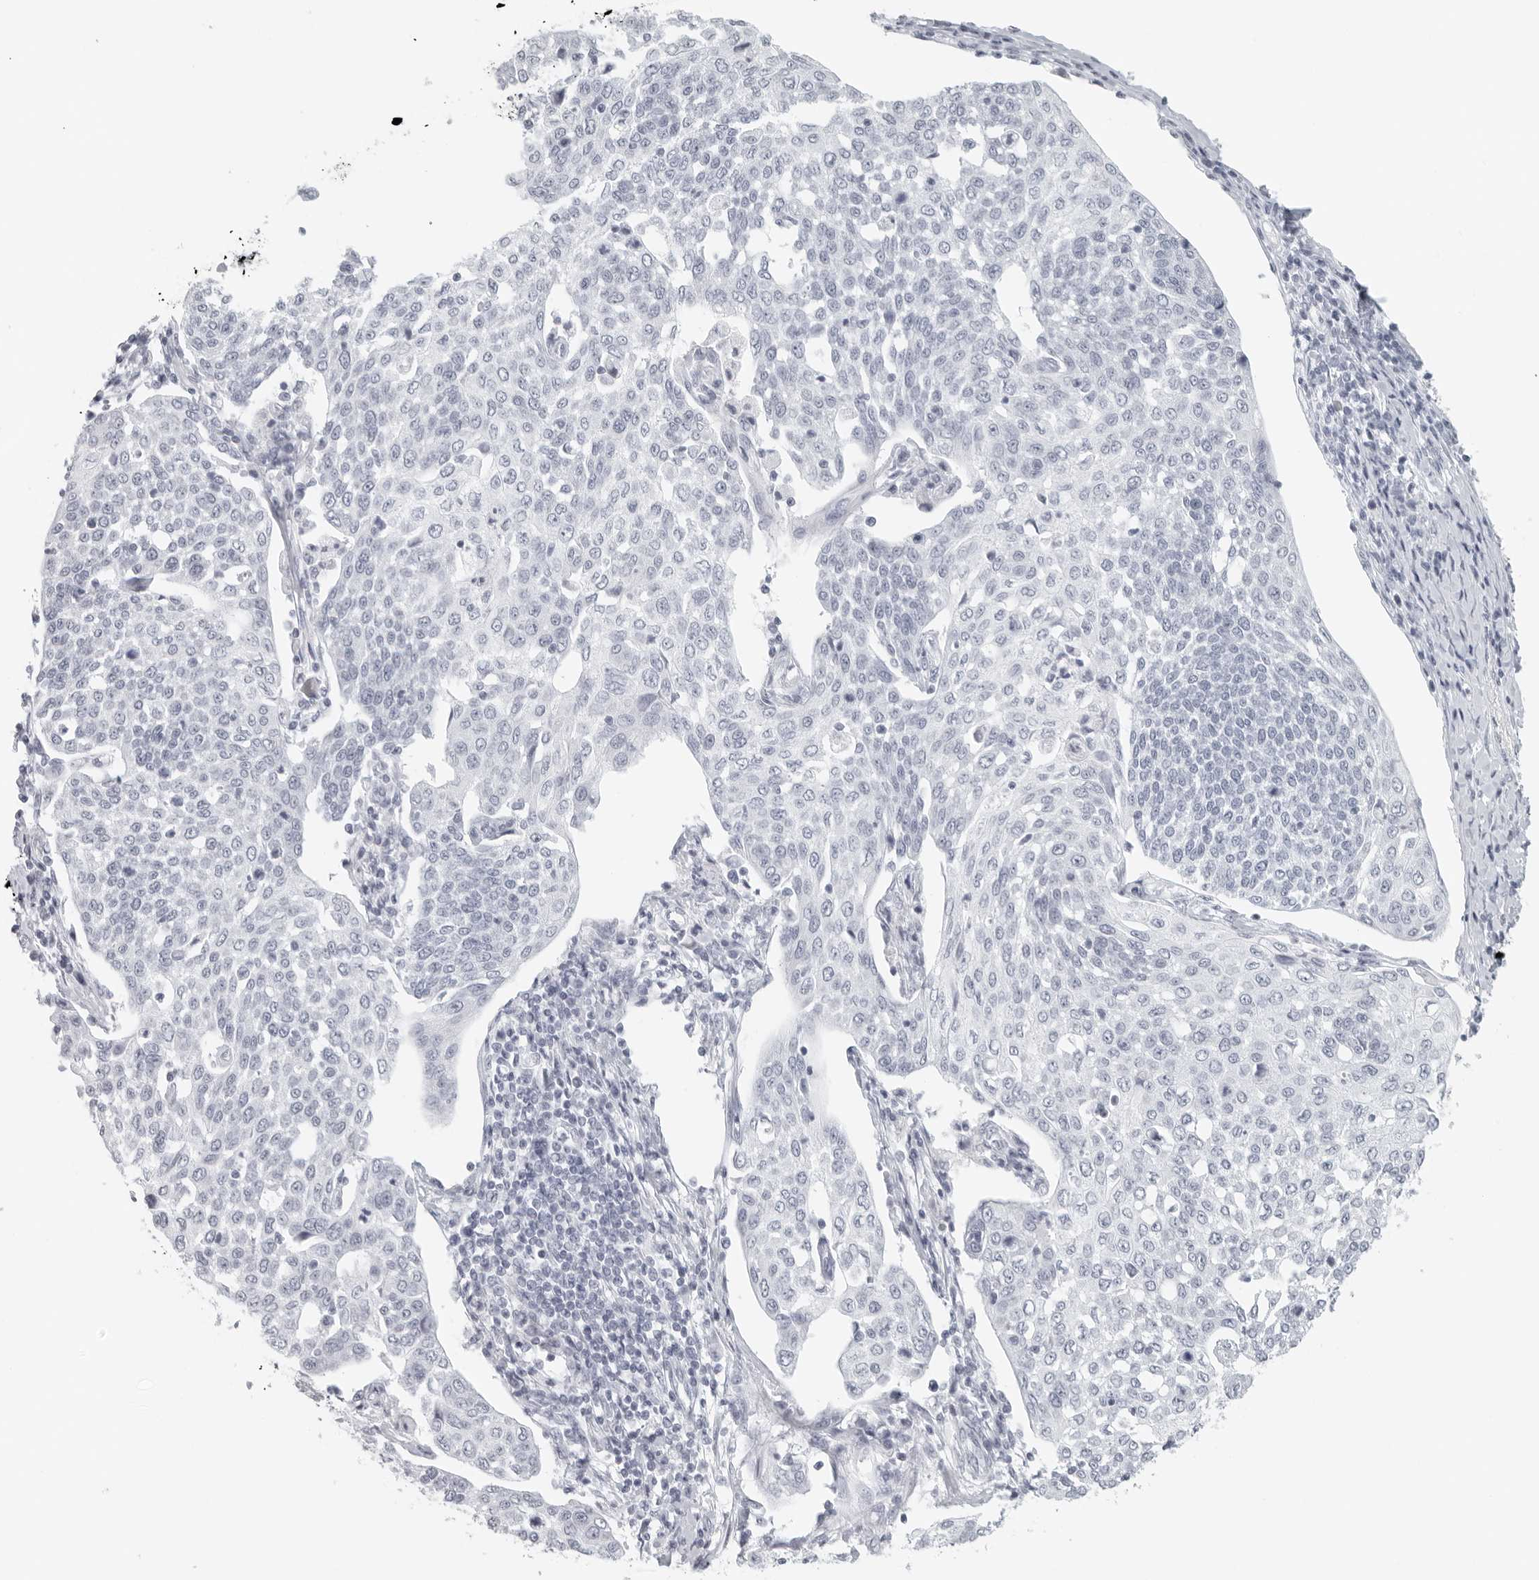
{"staining": {"intensity": "negative", "quantity": "none", "location": "none"}, "tissue": "cervical cancer", "cell_type": "Tumor cells", "image_type": "cancer", "snomed": [{"axis": "morphology", "description": "Squamous cell carcinoma, NOS"}, {"axis": "topography", "description": "Cervix"}], "caption": "Immunohistochemistry (IHC) micrograph of neoplastic tissue: cervical cancer stained with DAB (3,3'-diaminobenzidine) exhibits no significant protein expression in tumor cells.", "gene": "RPS6KC1", "patient": {"sex": "female", "age": 34}}